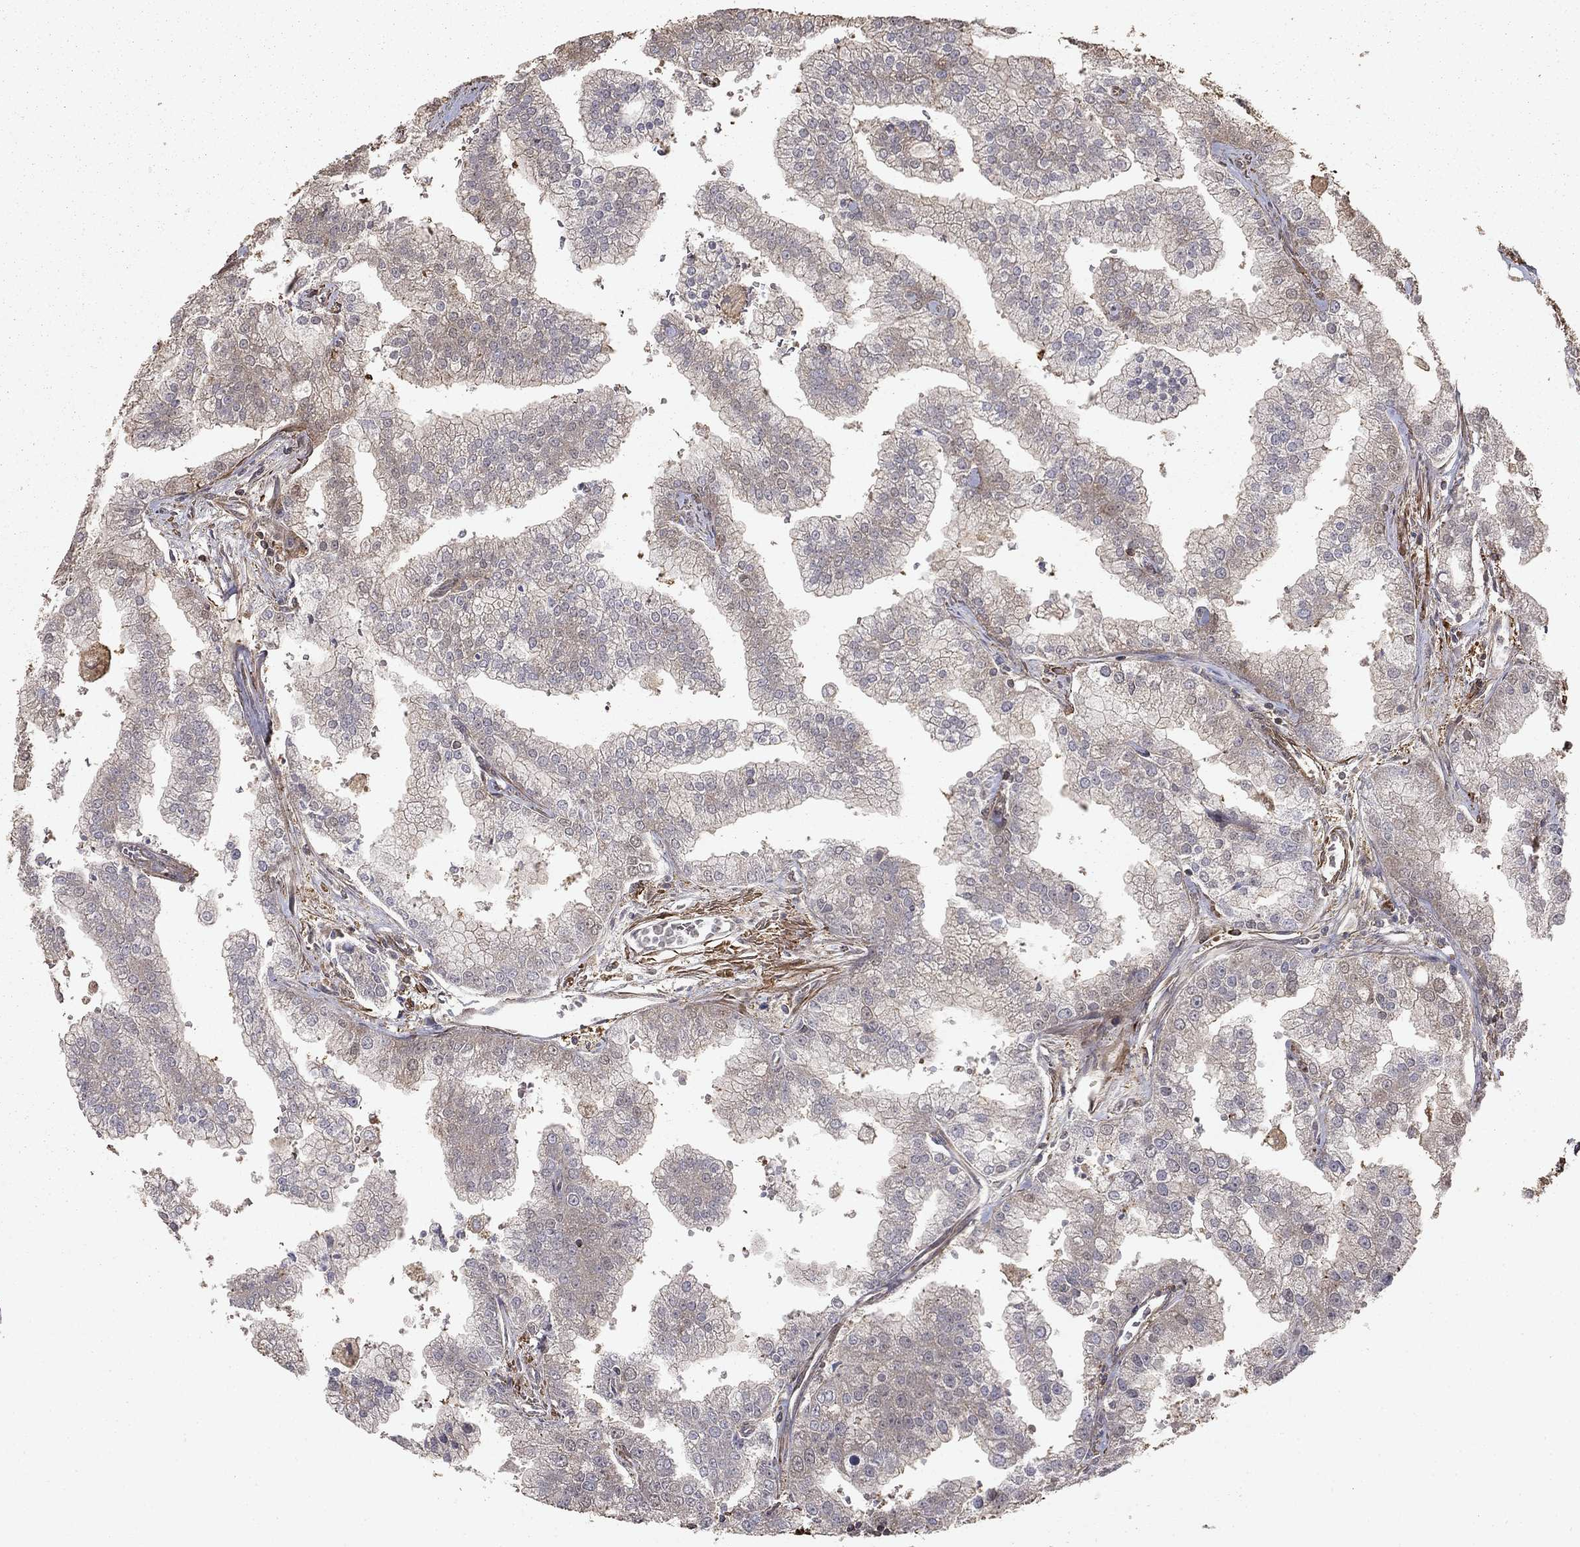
{"staining": {"intensity": "negative", "quantity": "none", "location": "none"}, "tissue": "prostate cancer", "cell_type": "Tumor cells", "image_type": "cancer", "snomed": [{"axis": "morphology", "description": "Adenocarcinoma, NOS"}, {"axis": "topography", "description": "Prostate"}], "caption": "This is an immunohistochemistry (IHC) histopathology image of human prostate adenocarcinoma. There is no positivity in tumor cells.", "gene": "HABP4", "patient": {"sex": "male", "age": 70}}